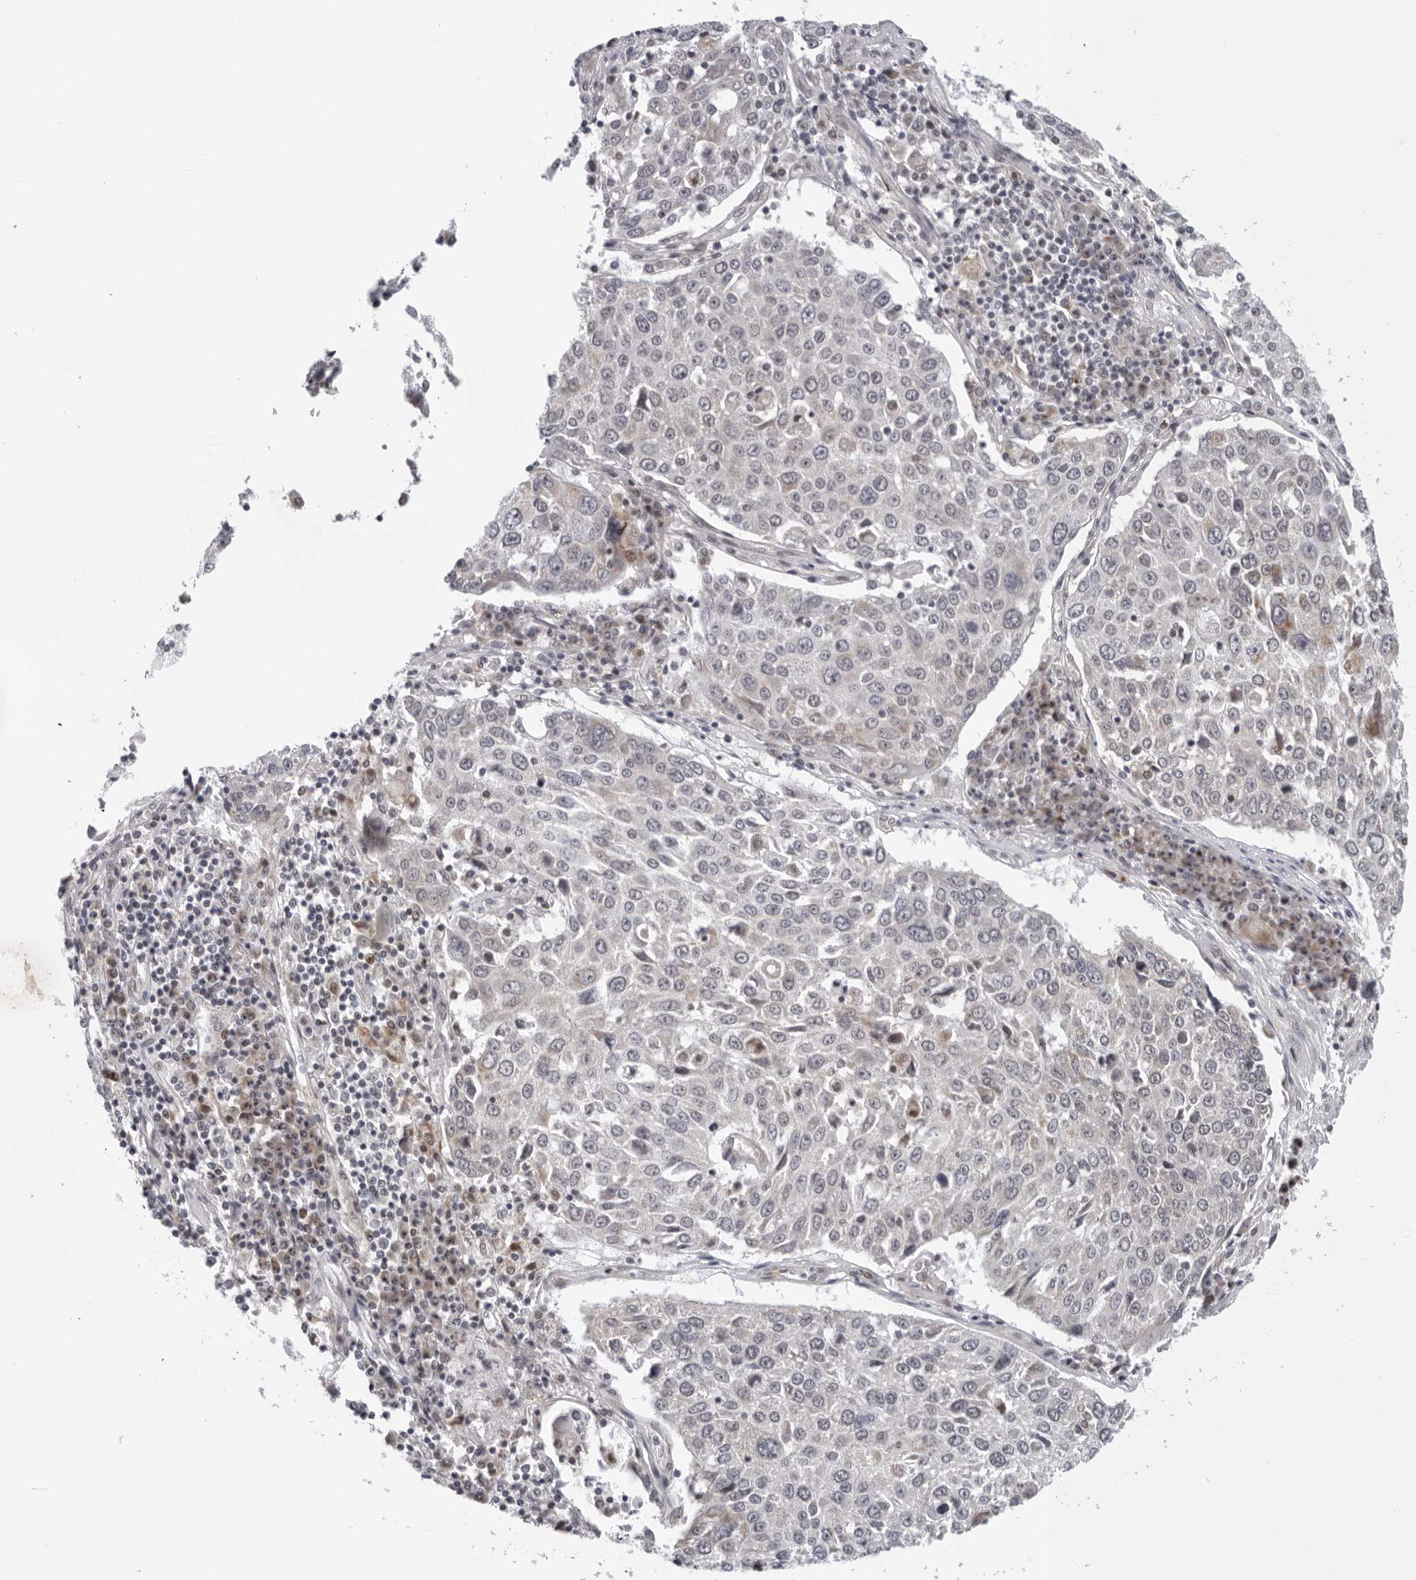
{"staining": {"intensity": "negative", "quantity": "none", "location": "none"}, "tissue": "lung cancer", "cell_type": "Tumor cells", "image_type": "cancer", "snomed": [{"axis": "morphology", "description": "Squamous cell carcinoma, NOS"}, {"axis": "topography", "description": "Lung"}], "caption": "The immunohistochemistry (IHC) micrograph has no significant positivity in tumor cells of squamous cell carcinoma (lung) tissue.", "gene": "CPT2", "patient": {"sex": "male", "age": 65}}